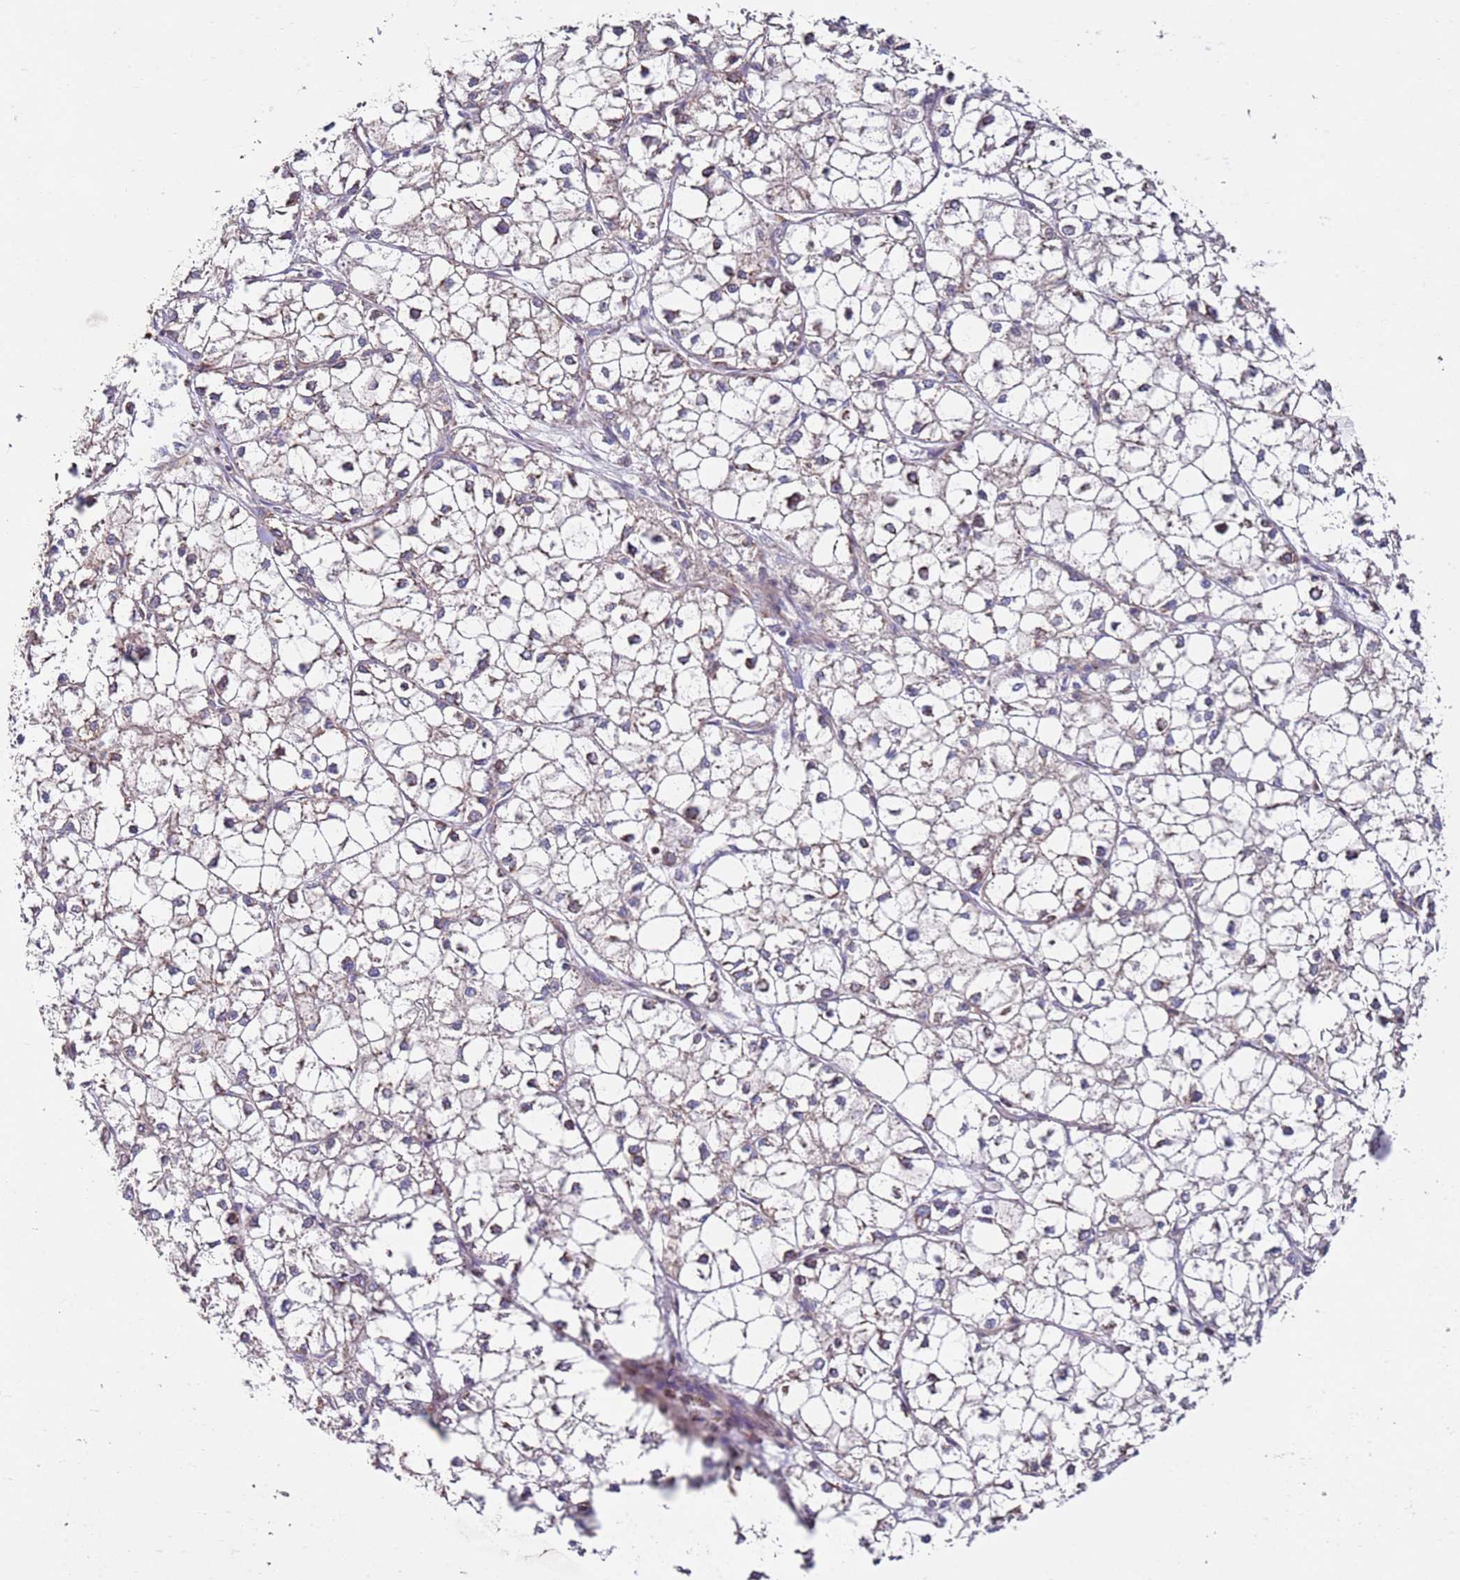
{"staining": {"intensity": "negative", "quantity": "none", "location": "none"}, "tissue": "liver cancer", "cell_type": "Tumor cells", "image_type": "cancer", "snomed": [{"axis": "morphology", "description": "Carcinoma, Hepatocellular, NOS"}, {"axis": "topography", "description": "Liver"}], "caption": "DAB immunohistochemical staining of human liver cancer reveals no significant expression in tumor cells.", "gene": "CNOT9", "patient": {"sex": "female", "age": 43}}